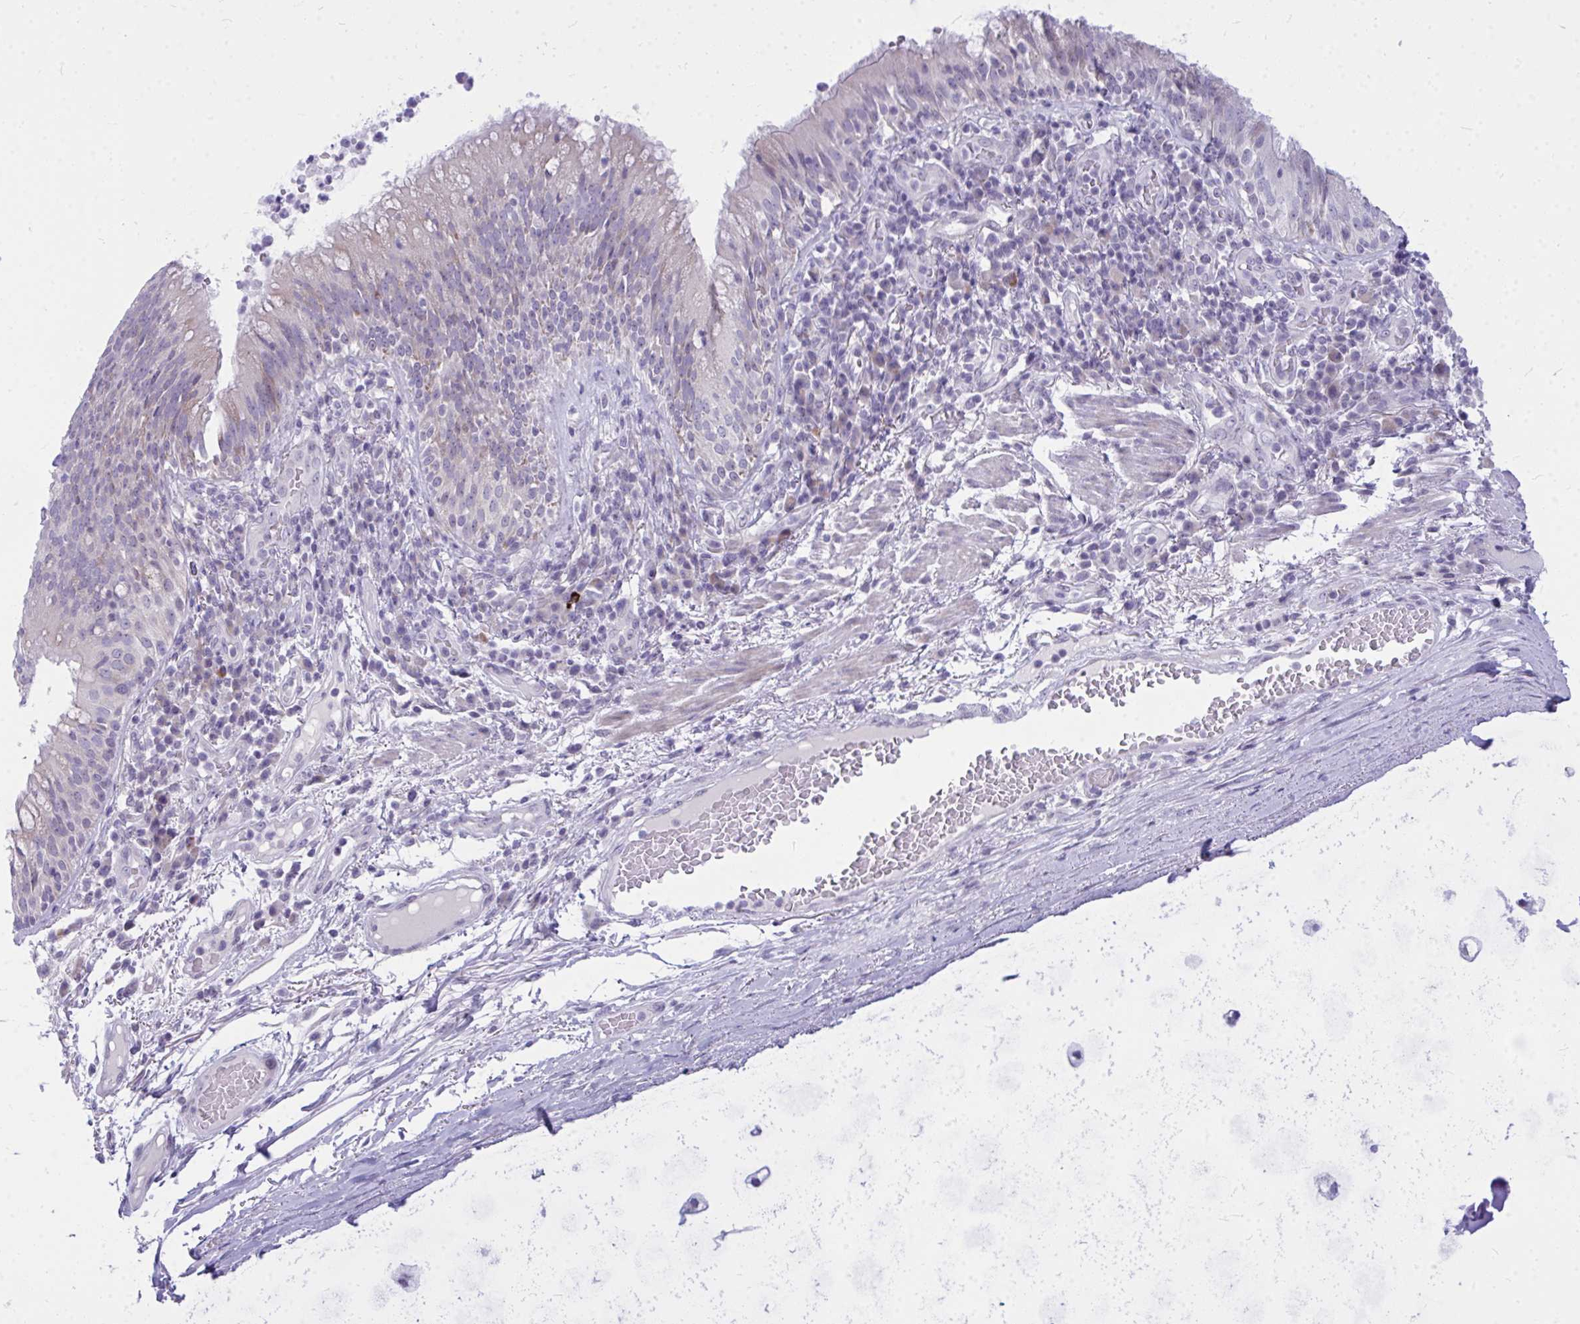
{"staining": {"intensity": "weak", "quantity": "<25%", "location": "cytoplasmic/membranous"}, "tissue": "bronchus", "cell_type": "Respiratory epithelial cells", "image_type": "normal", "snomed": [{"axis": "morphology", "description": "Normal tissue, NOS"}, {"axis": "topography", "description": "Cartilage tissue"}, {"axis": "topography", "description": "Bronchus"}], "caption": "This is a micrograph of immunohistochemistry staining of normal bronchus, which shows no expression in respiratory epithelial cells. Brightfield microscopy of immunohistochemistry stained with DAB (3,3'-diaminobenzidine) (brown) and hematoxylin (blue), captured at high magnification.", "gene": "ZSCAN25", "patient": {"sex": "male", "age": 56}}